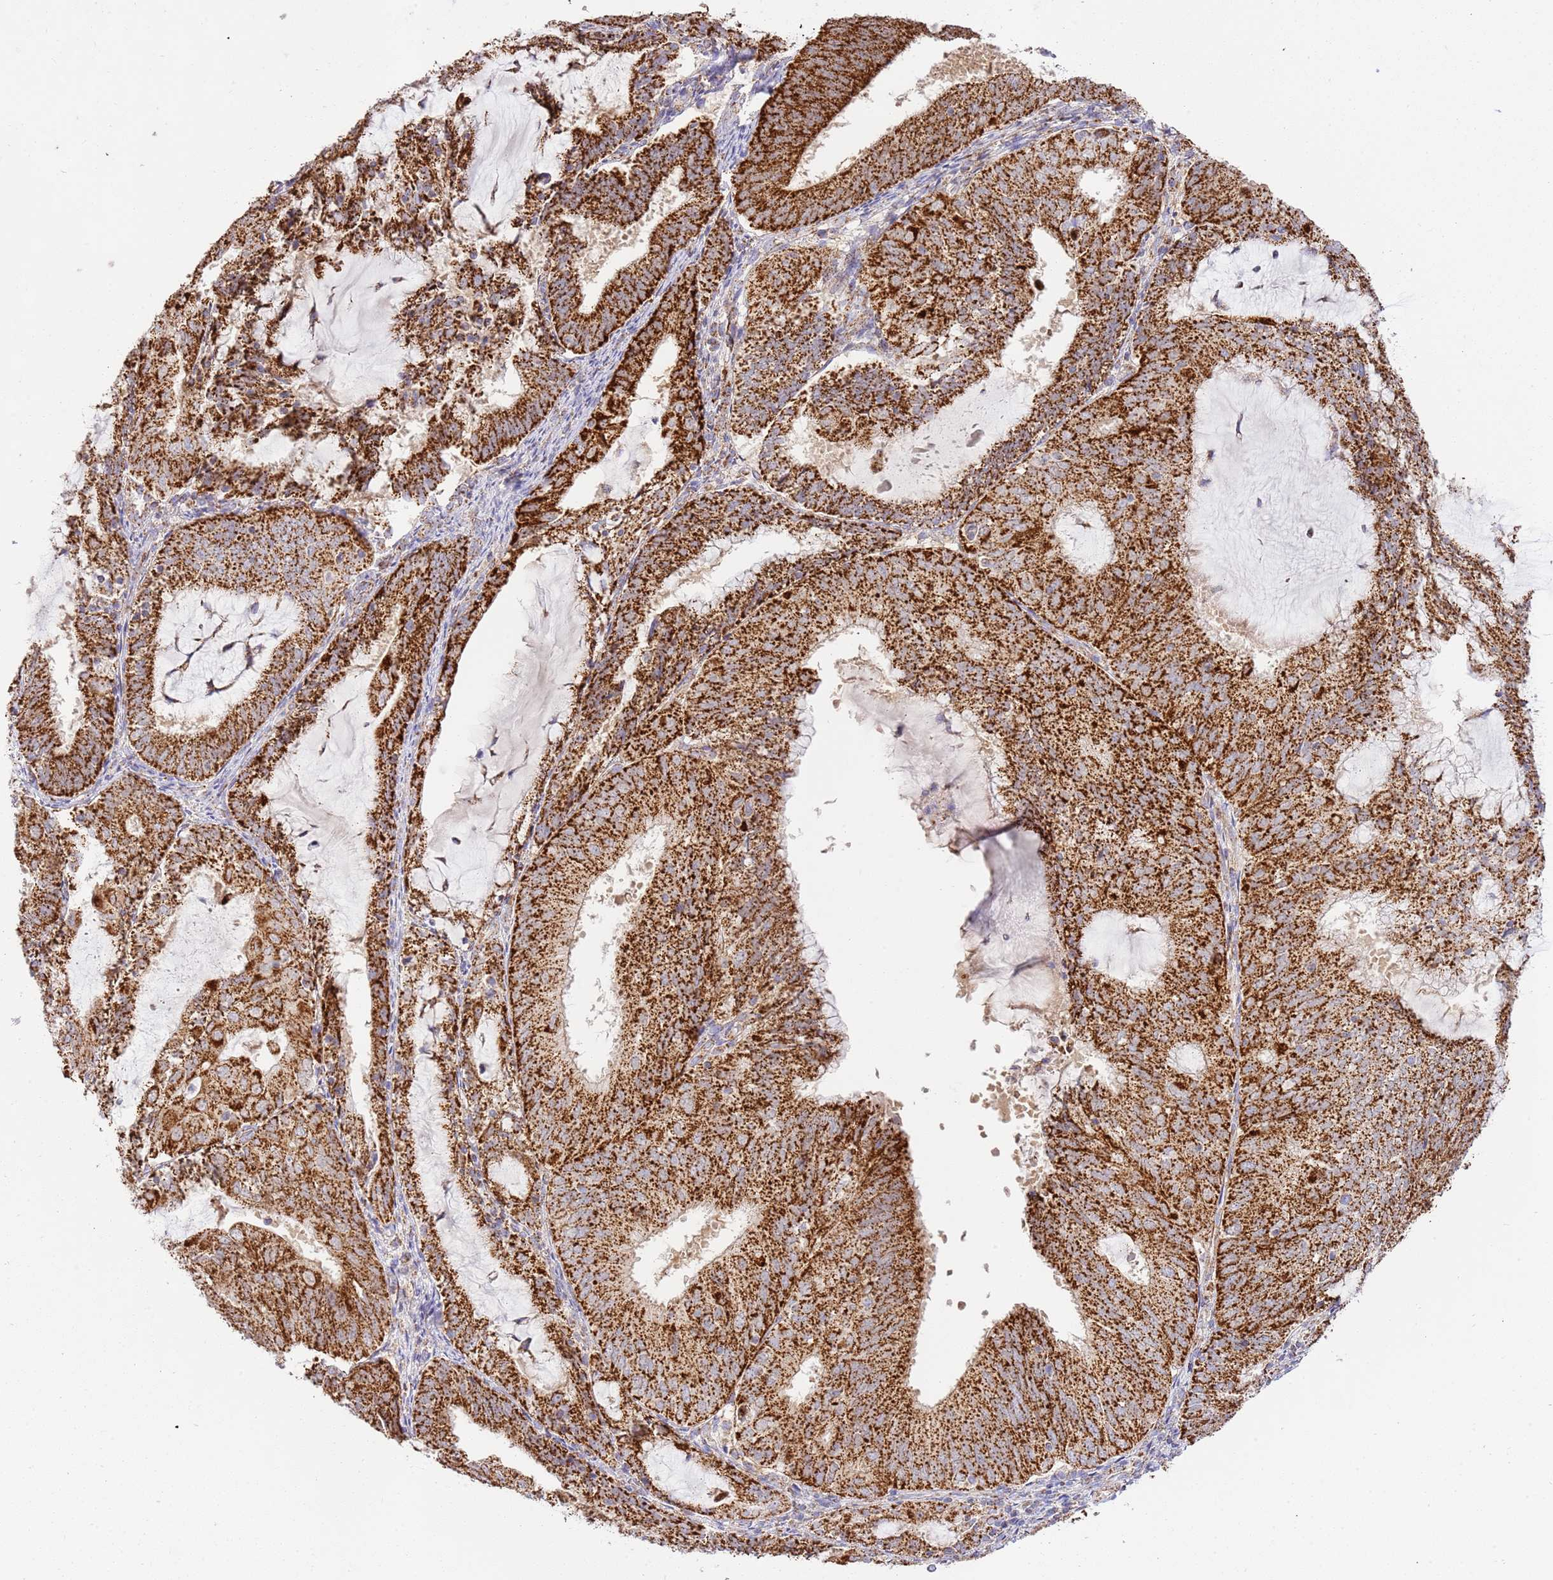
{"staining": {"intensity": "strong", "quantity": ">75%", "location": "cytoplasmic/membranous"}, "tissue": "endometrial cancer", "cell_type": "Tumor cells", "image_type": "cancer", "snomed": [{"axis": "morphology", "description": "Adenocarcinoma, NOS"}, {"axis": "topography", "description": "Endometrium"}], "caption": "This image displays immunohistochemistry (IHC) staining of endometrial cancer, with high strong cytoplasmic/membranous staining in about >75% of tumor cells.", "gene": "ZBTB39", "patient": {"sex": "female", "age": 81}}